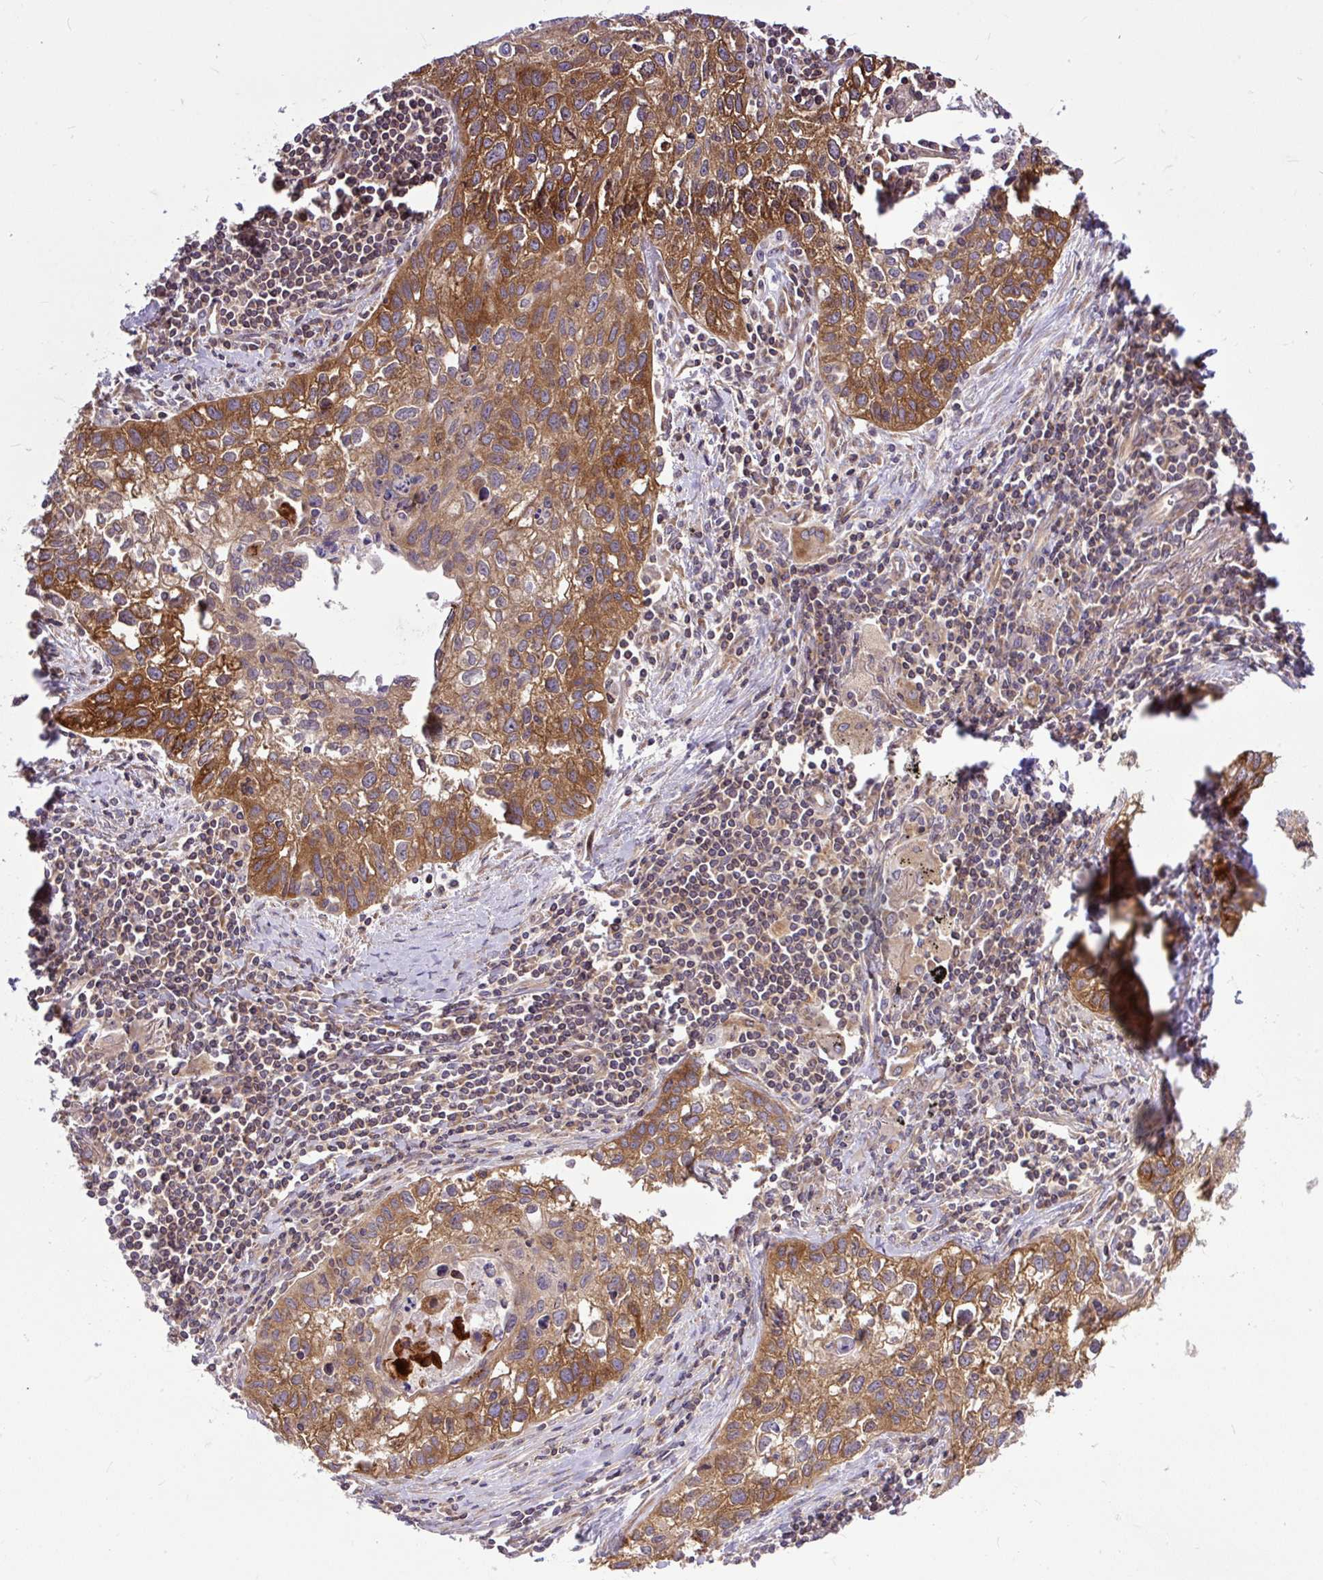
{"staining": {"intensity": "strong", "quantity": ">75%", "location": "cytoplasmic/membranous"}, "tissue": "lung cancer", "cell_type": "Tumor cells", "image_type": "cancer", "snomed": [{"axis": "morphology", "description": "Squamous cell carcinoma, NOS"}, {"axis": "topography", "description": "Lung"}], "caption": "IHC histopathology image of neoplastic tissue: lung cancer stained using IHC demonstrates high levels of strong protein expression localized specifically in the cytoplasmic/membranous of tumor cells, appearing as a cytoplasmic/membranous brown color.", "gene": "TRIM17", "patient": {"sex": "male", "age": 74}}